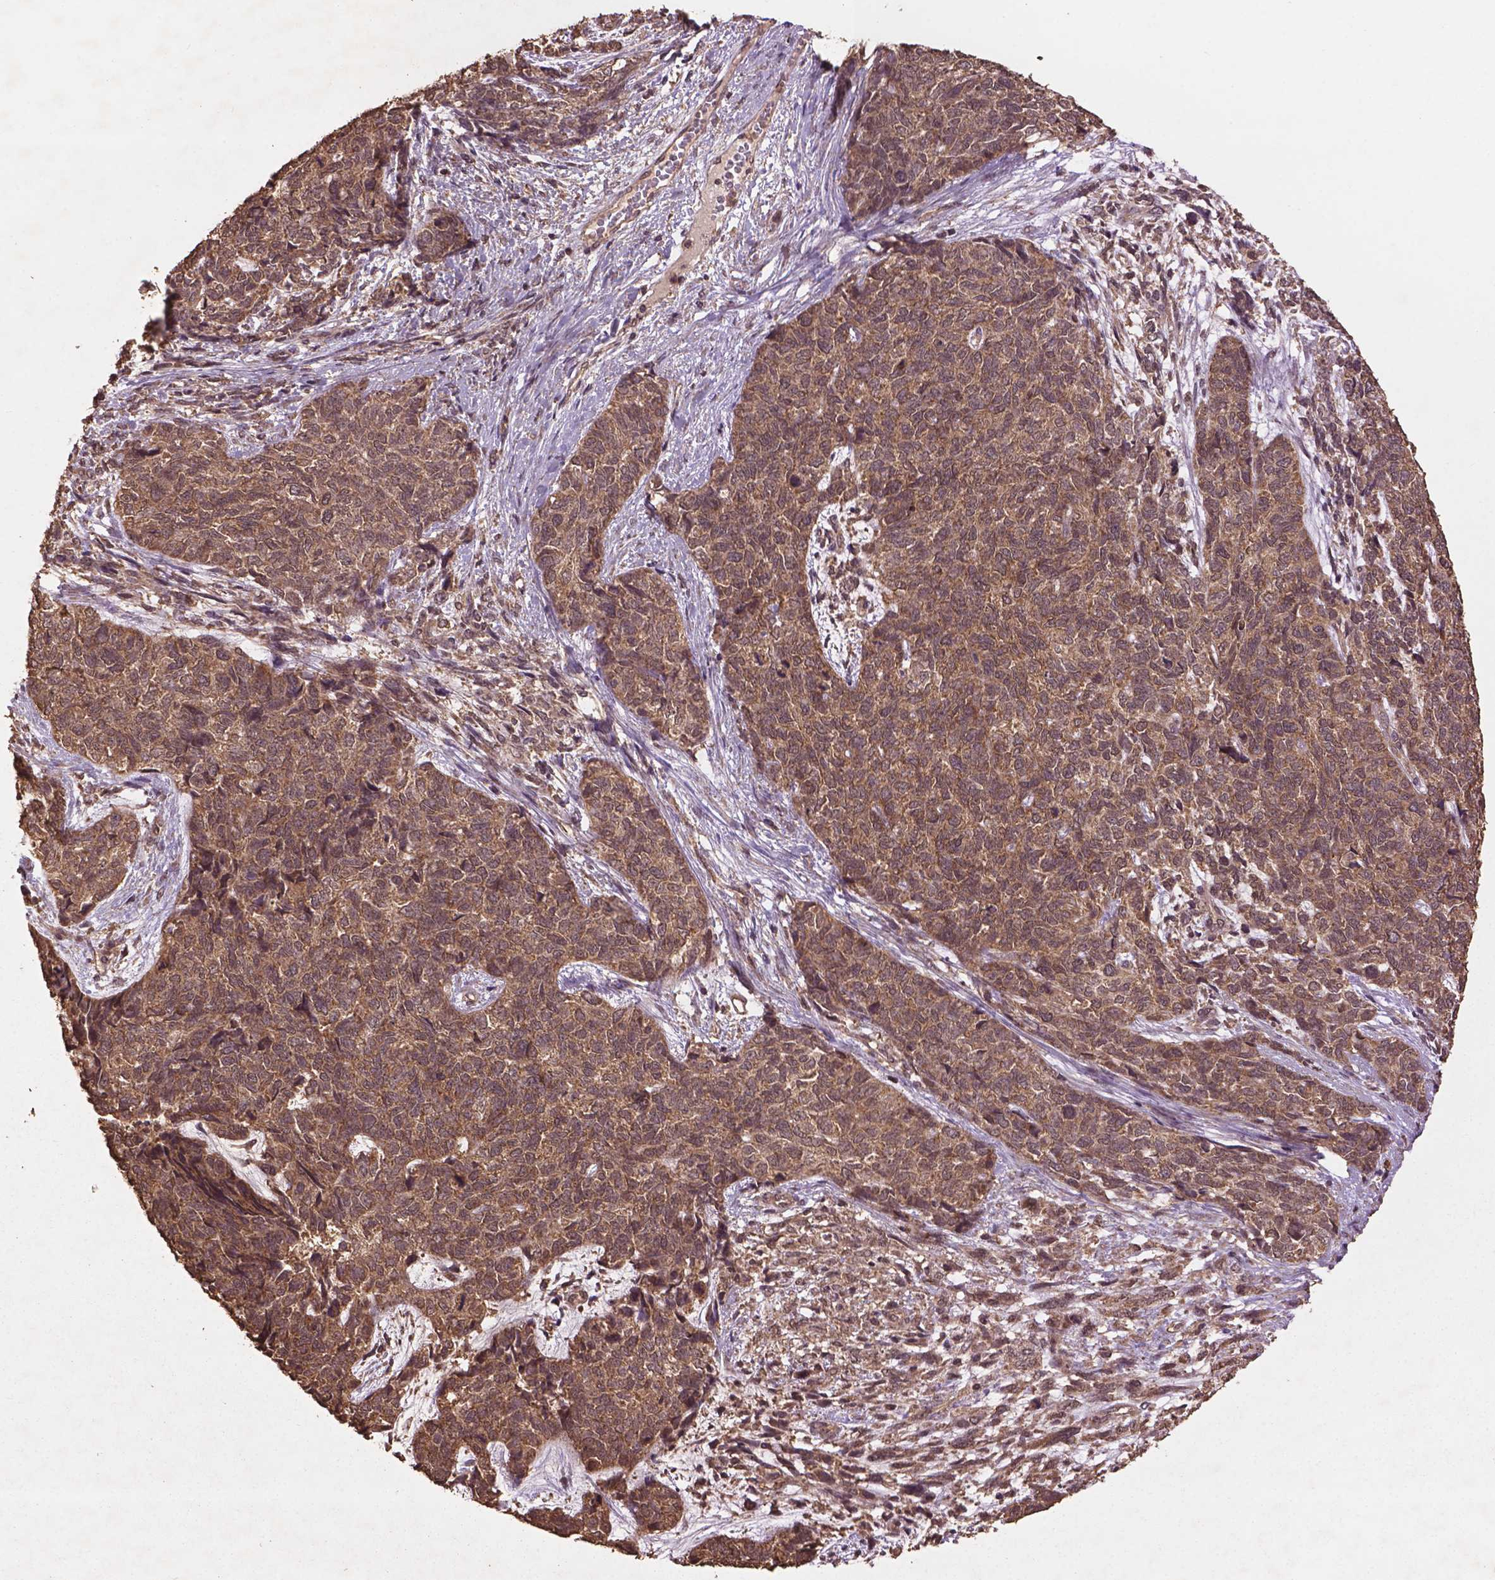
{"staining": {"intensity": "weak", "quantity": ">75%", "location": "cytoplasmic/membranous"}, "tissue": "cervical cancer", "cell_type": "Tumor cells", "image_type": "cancer", "snomed": [{"axis": "morphology", "description": "Squamous cell carcinoma, NOS"}, {"axis": "topography", "description": "Cervix"}], "caption": "Cervical cancer stained for a protein (brown) displays weak cytoplasmic/membranous positive positivity in approximately >75% of tumor cells.", "gene": "BABAM1", "patient": {"sex": "female", "age": 63}}